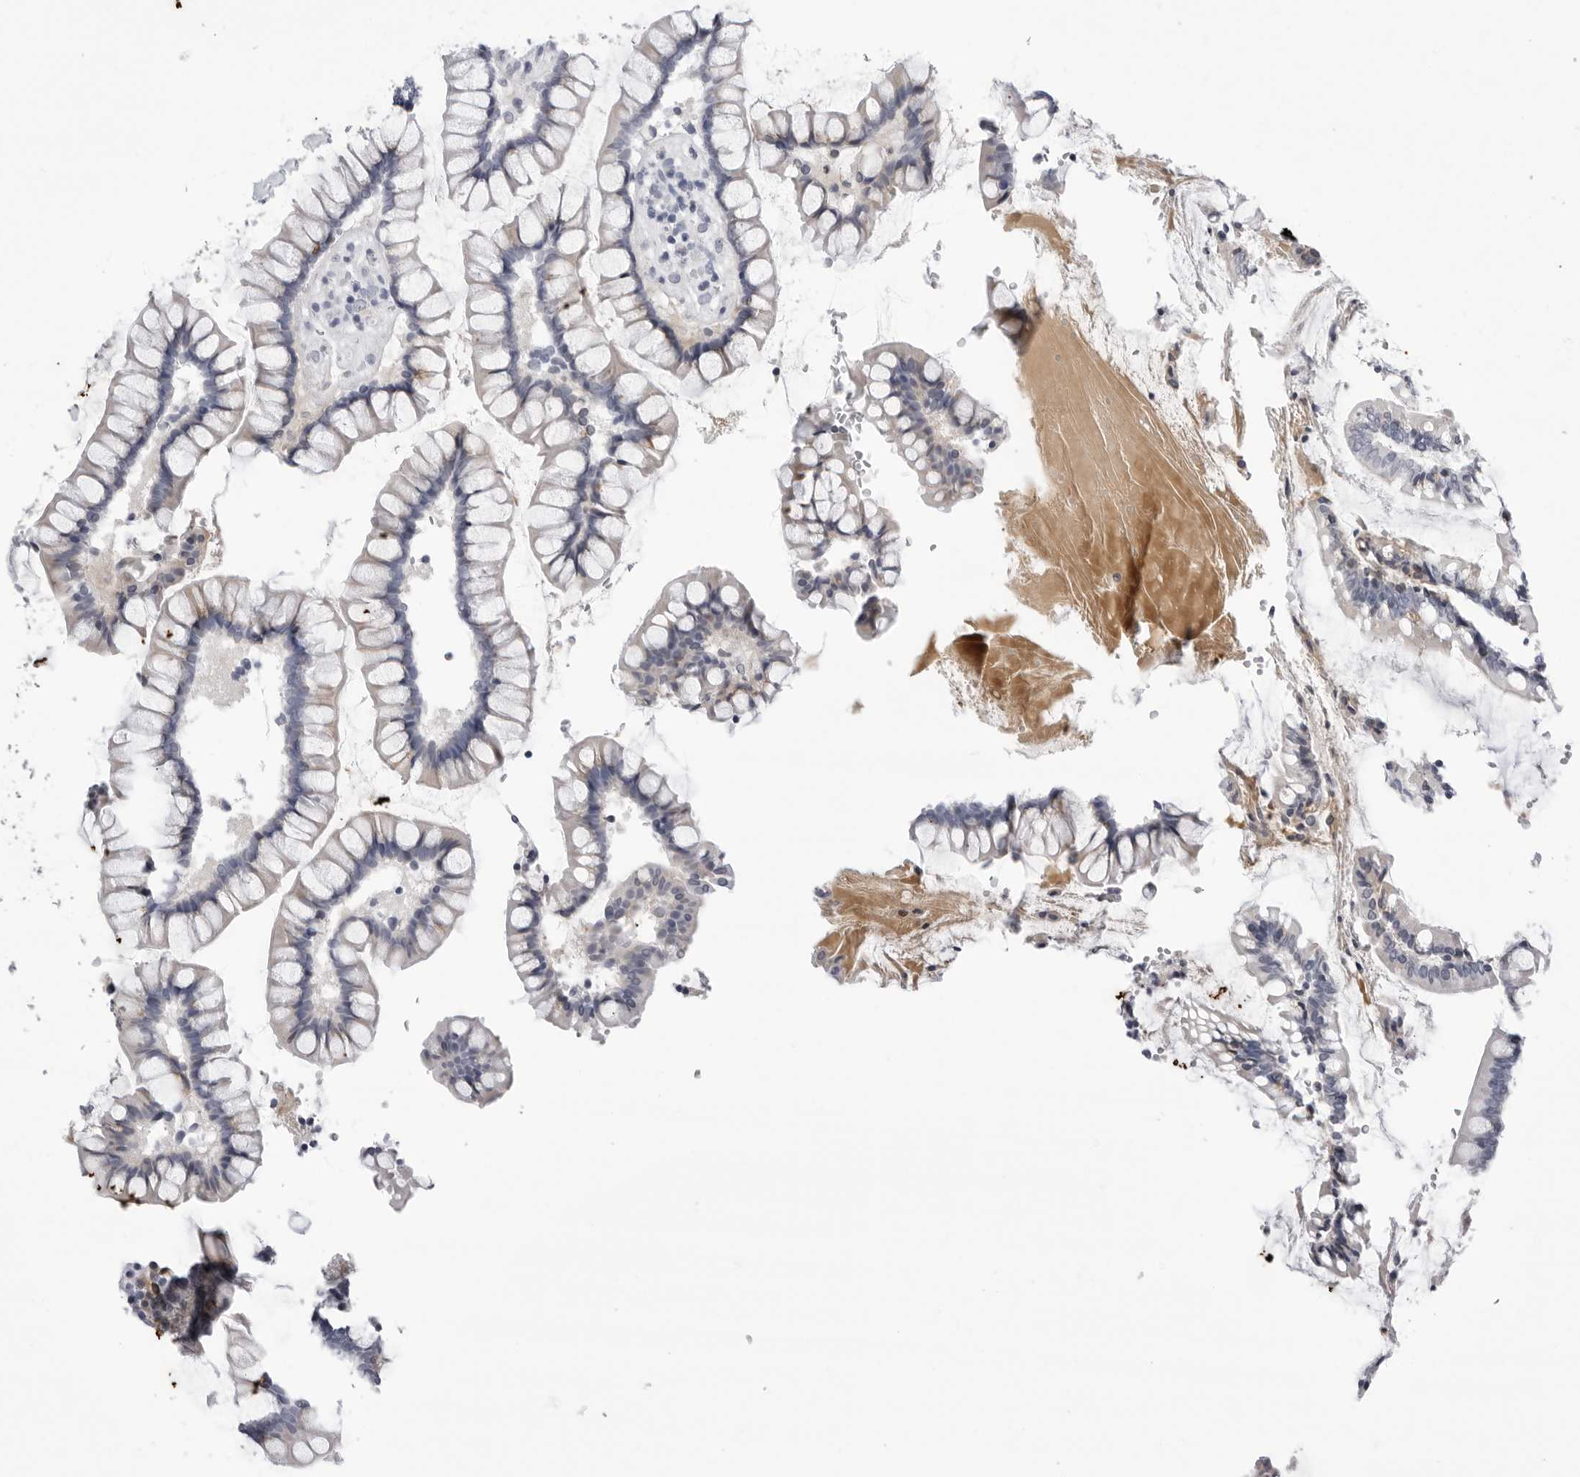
{"staining": {"intensity": "negative", "quantity": "none", "location": "none"}, "tissue": "colon", "cell_type": "Endothelial cells", "image_type": "normal", "snomed": [{"axis": "morphology", "description": "Normal tissue, NOS"}, {"axis": "topography", "description": "Colon"}], "caption": "IHC of benign colon demonstrates no expression in endothelial cells.", "gene": "ZNF502", "patient": {"sex": "female", "age": 79}}